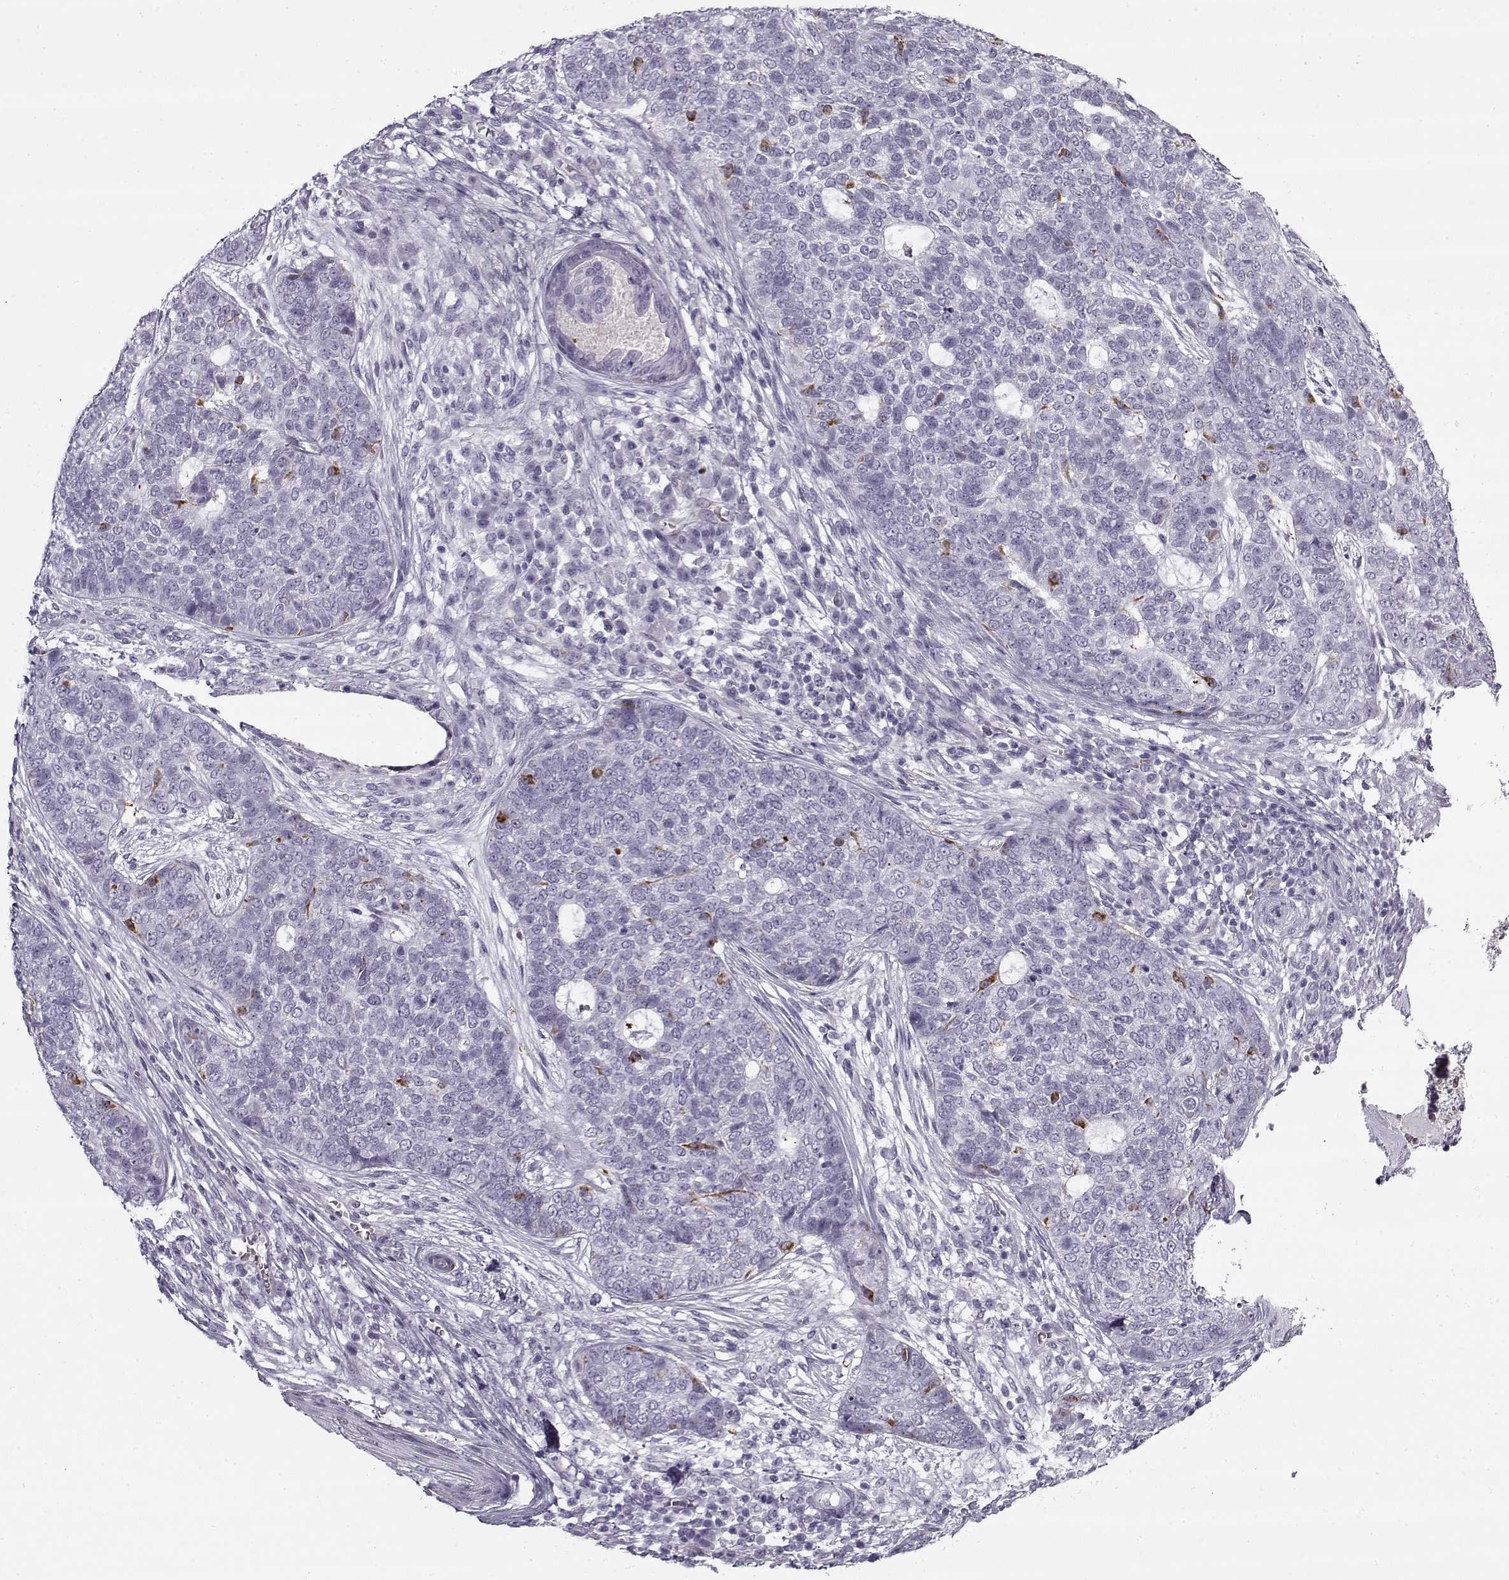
{"staining": {"intensity": "negative", "quantity": "none", "location": "none"}, "tissue": "skin cancer", "cell_type": "Tumor cells", "image_type": "cancer", "snomed": [{"axis": "morphology", "description": "Basal cell carcinoma"}, {"axis": "topography", "description": "Skin"}], "caption": "High power microscopy photomicrograph of an immunohistochemistry (IHC) micrograph of basal cell carcinoma (skin), revealing no significant positivity in tumor cells.", "gene": "SNCA", "patient": {"sex": "female", "age": 69}}